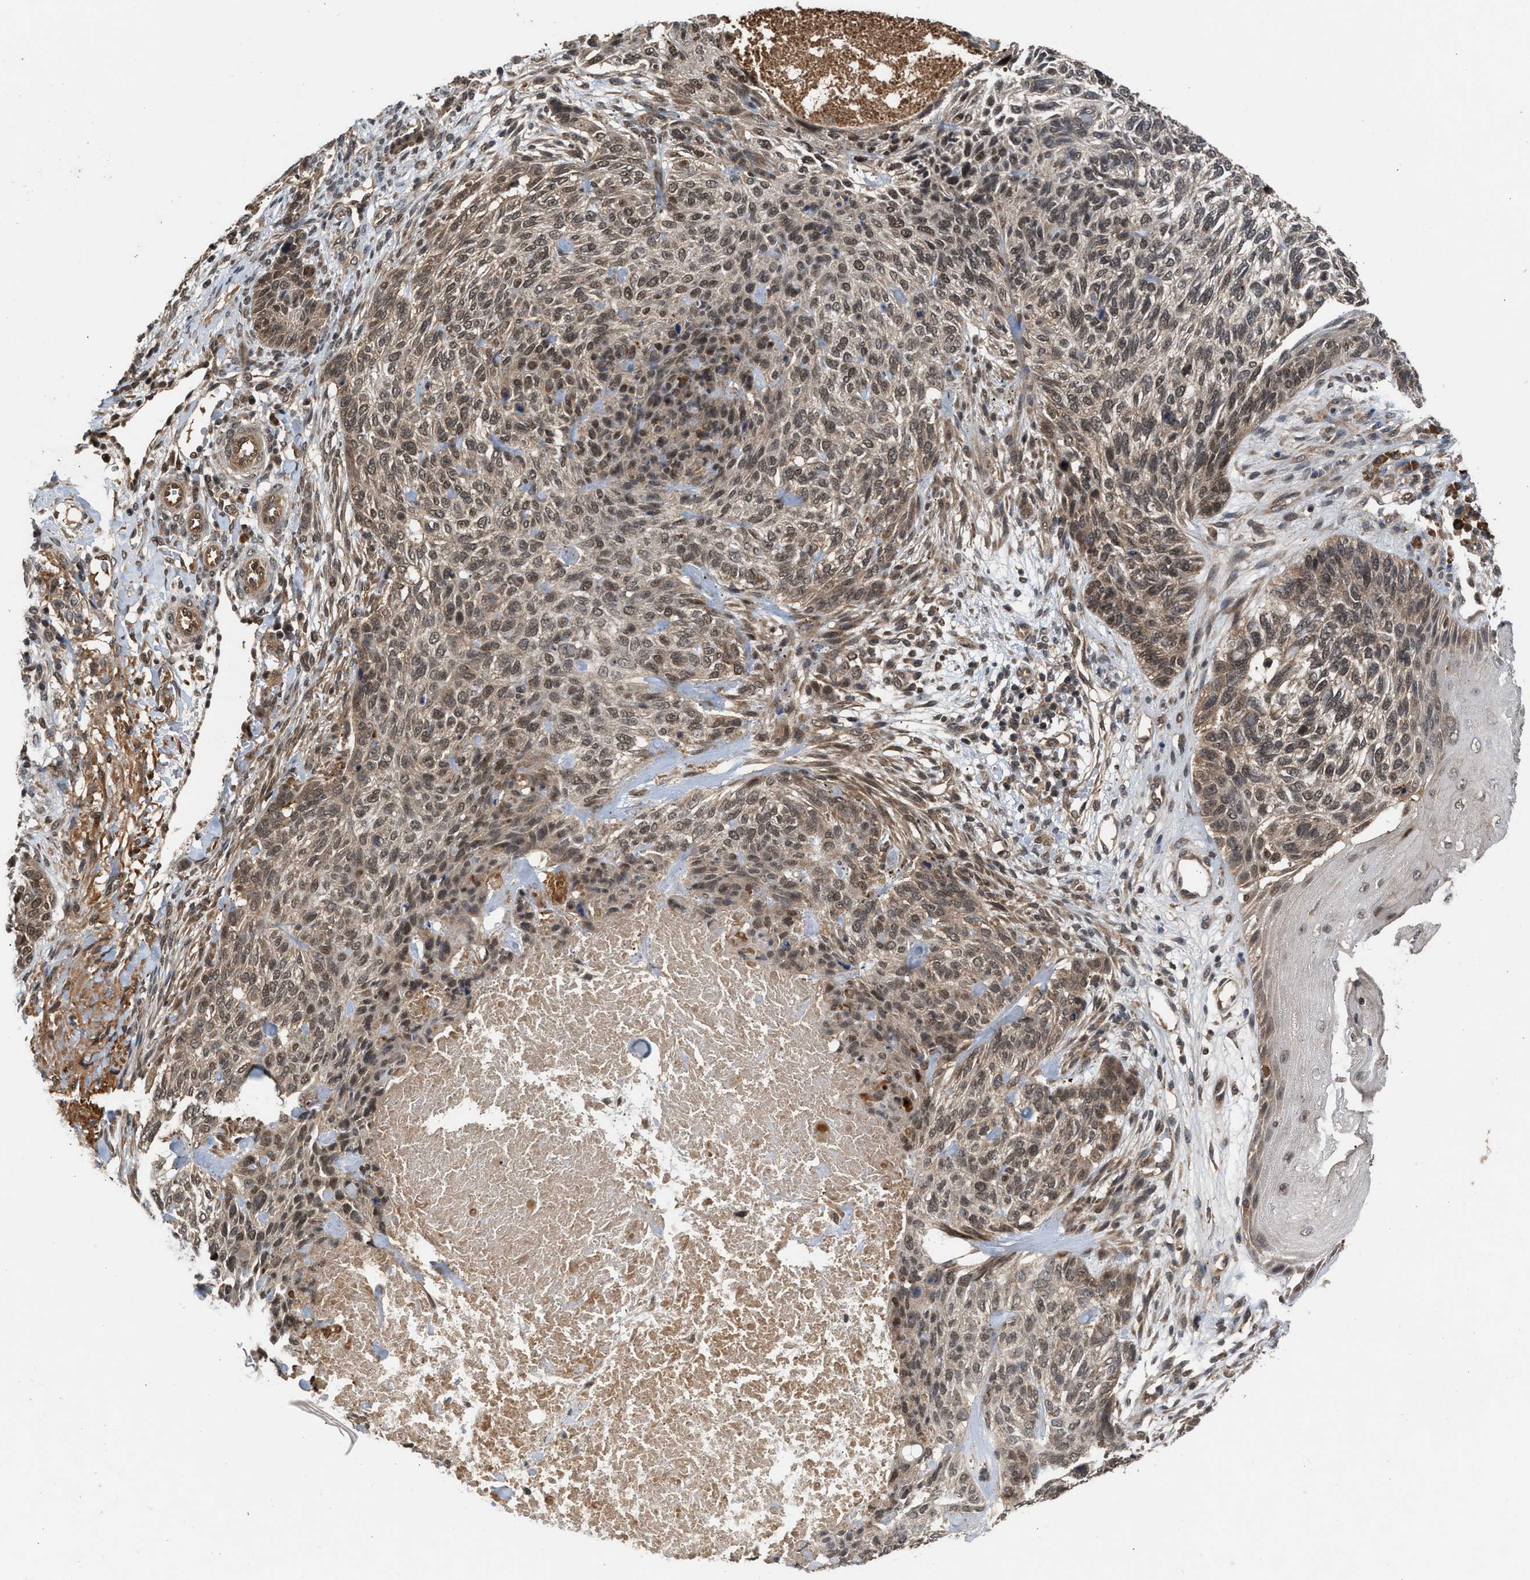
{"staining": {"intensity": "moderate", "quantity": ">75%", "location": "nuclear"}, "tissue": "skin cancer", "cell_type": "Tumor cells", "image_type": "cancer", "snomed": [{"axis": "morphology", "description": "Basal cell carcinoma"}, {"axis": "topography", "description": "Skin"}], "caption": "Skin cancer was stained to show a protein in brown. There is medium levels of moderate nuclear expression in about >75% of tumor cells.", "gene": "RUSC2", "patient": {"sex": "male", "age": 55}}